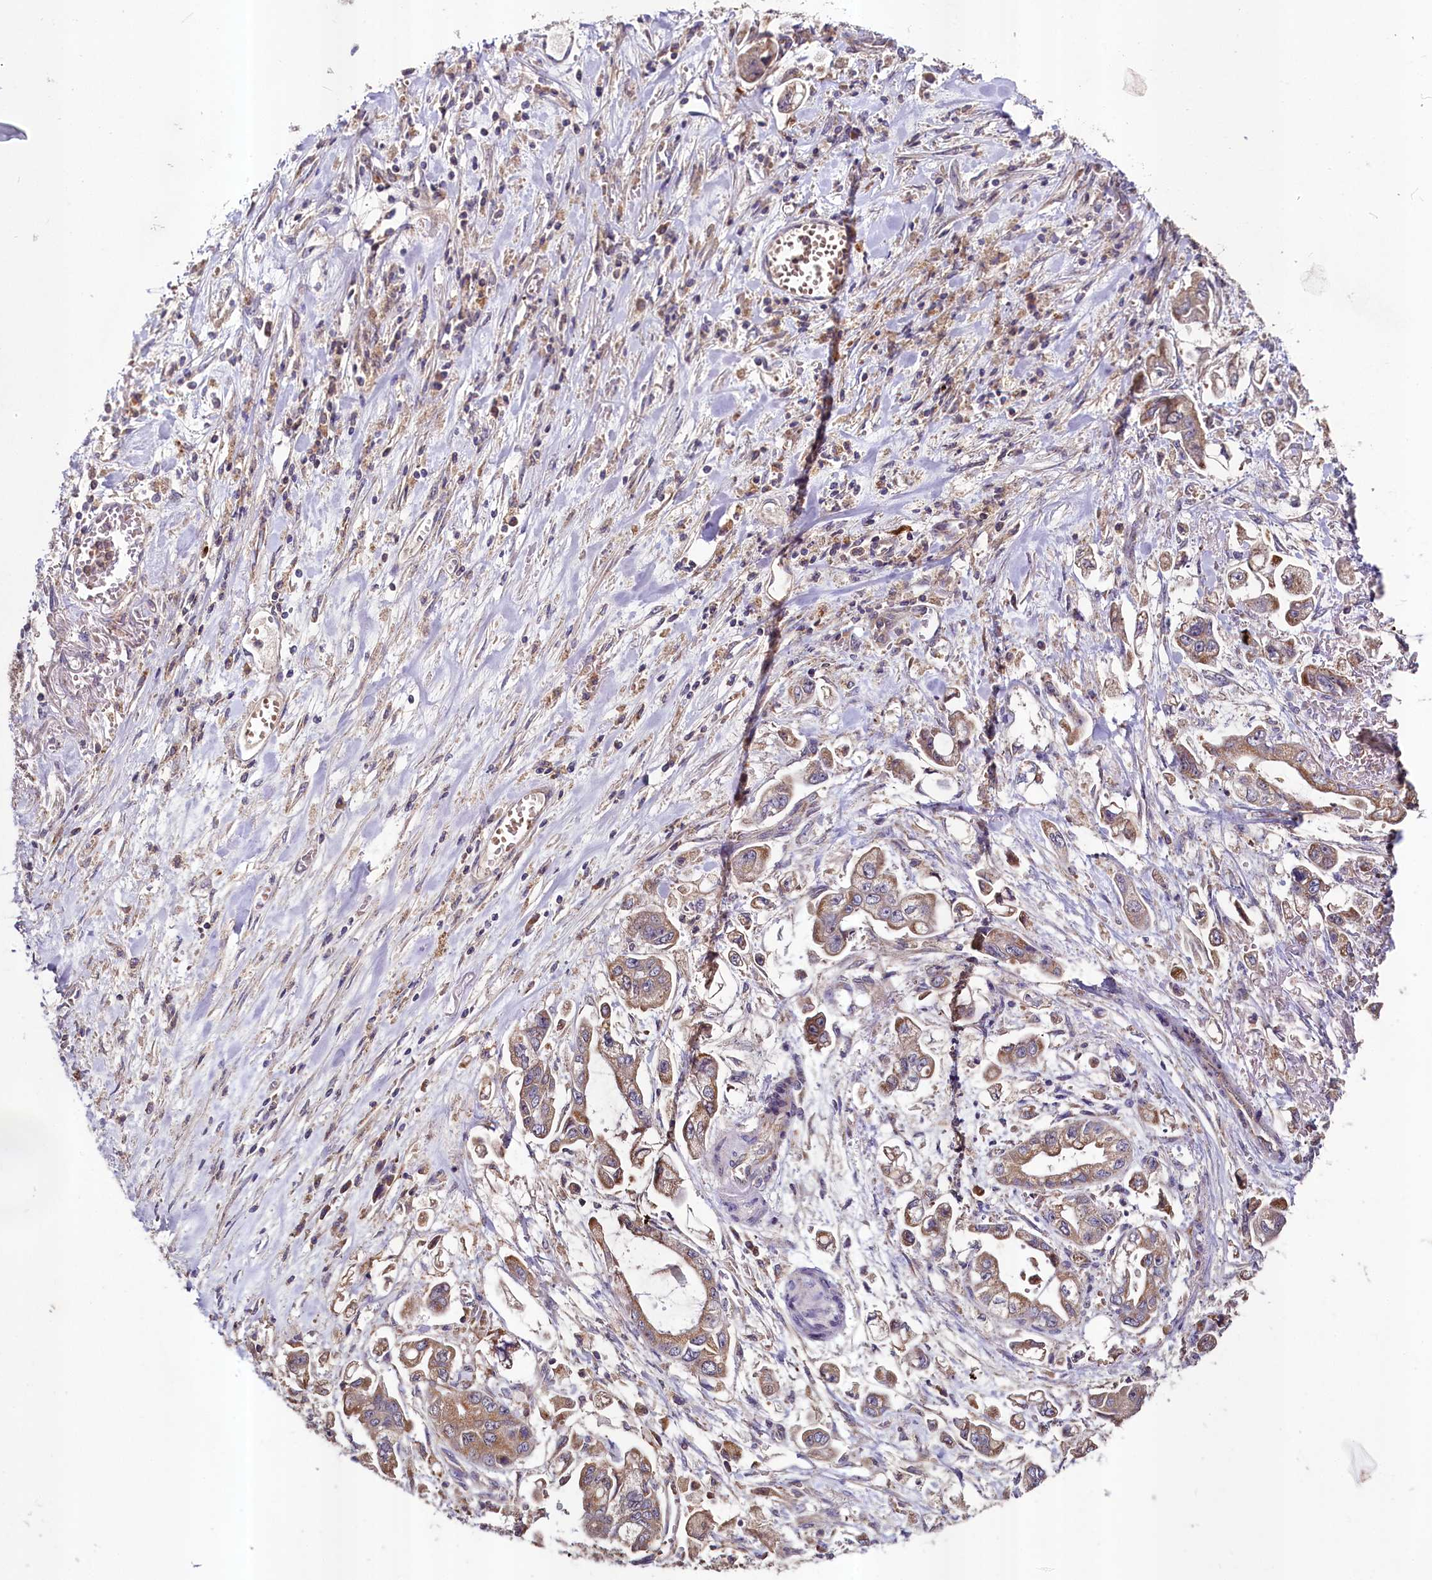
{"staining": {"intensity": "moderate", "quantity": ">75%", "location": "cytoplasmic/membranous"}, "tissue": "stomach cancer", "cell_type": "Tumor cells", "image_type": "cancer", "snomed": [{"axis": "morphology", "description": "Adenocarcinoma, NOS"}, {"axis": "topography", "description": "Stomach"}], "caption": "Human adenocarcinoma (stomach) stained with a protein marker displays moderate staining in tumor cells.", "gene": "METTL4", "patient": {"sex": "male", "age": 62}}